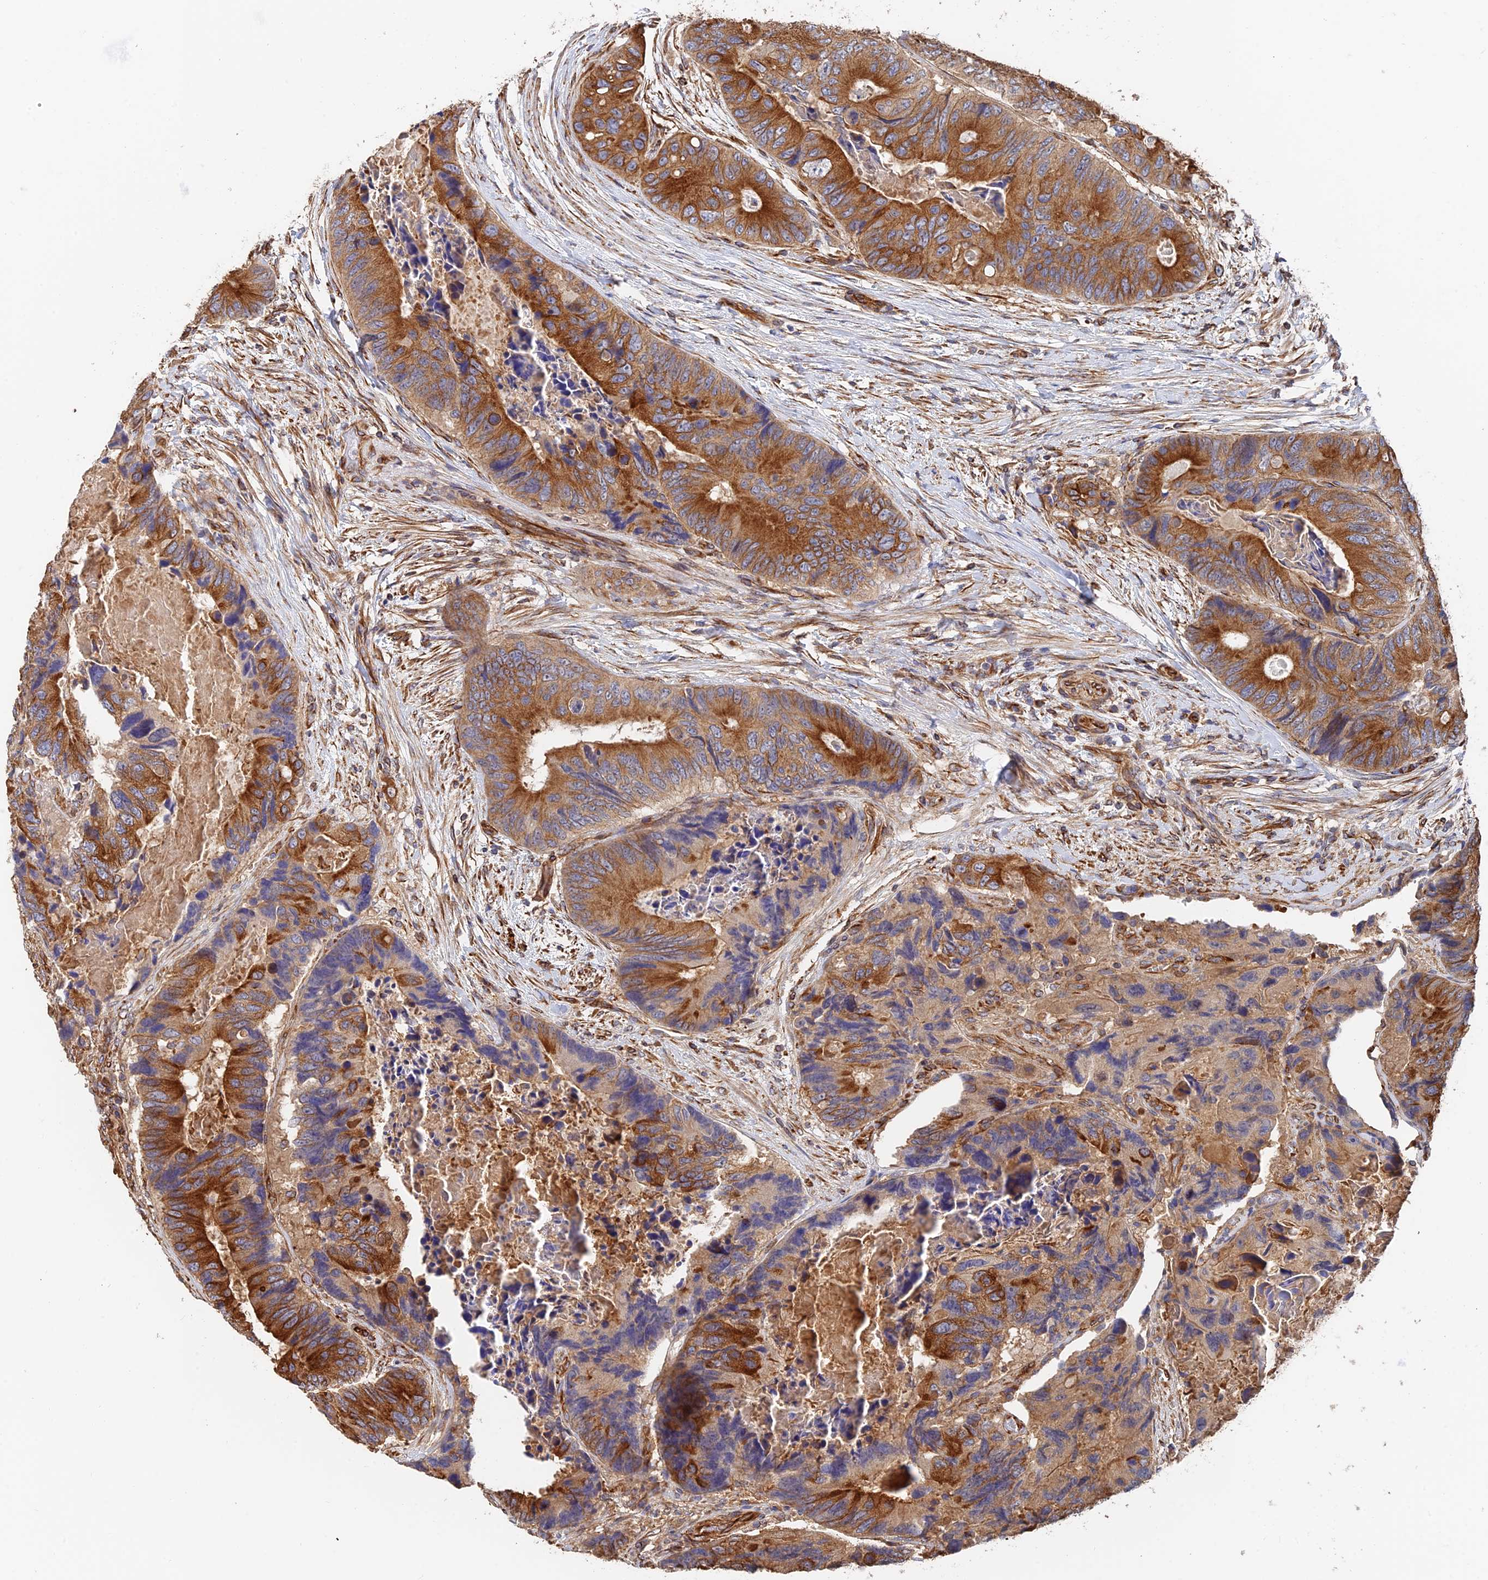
{"staining": {"intensity": "strong", "quantity": "25%-75%", "location": "cytoplasmic/membranous"}, "tissue": "colorectal cancer", "cell_type": "Tumor cells", "image_type": "cancer", "snomed": [{"axis": "morphology", "description": "Adenocarcinoma, NOS"}, {"axis": "topography", "description": "Colon"}], "caption": "Strong cytoplasmic/membranous expression for a protein is appreciated in approximately 25%-75% of tumor cells of adenocarcinoma (colorectal) using immunohistochemistry.", "gene": "WBP11", "patient": {"sex": "male", "age": 84}}